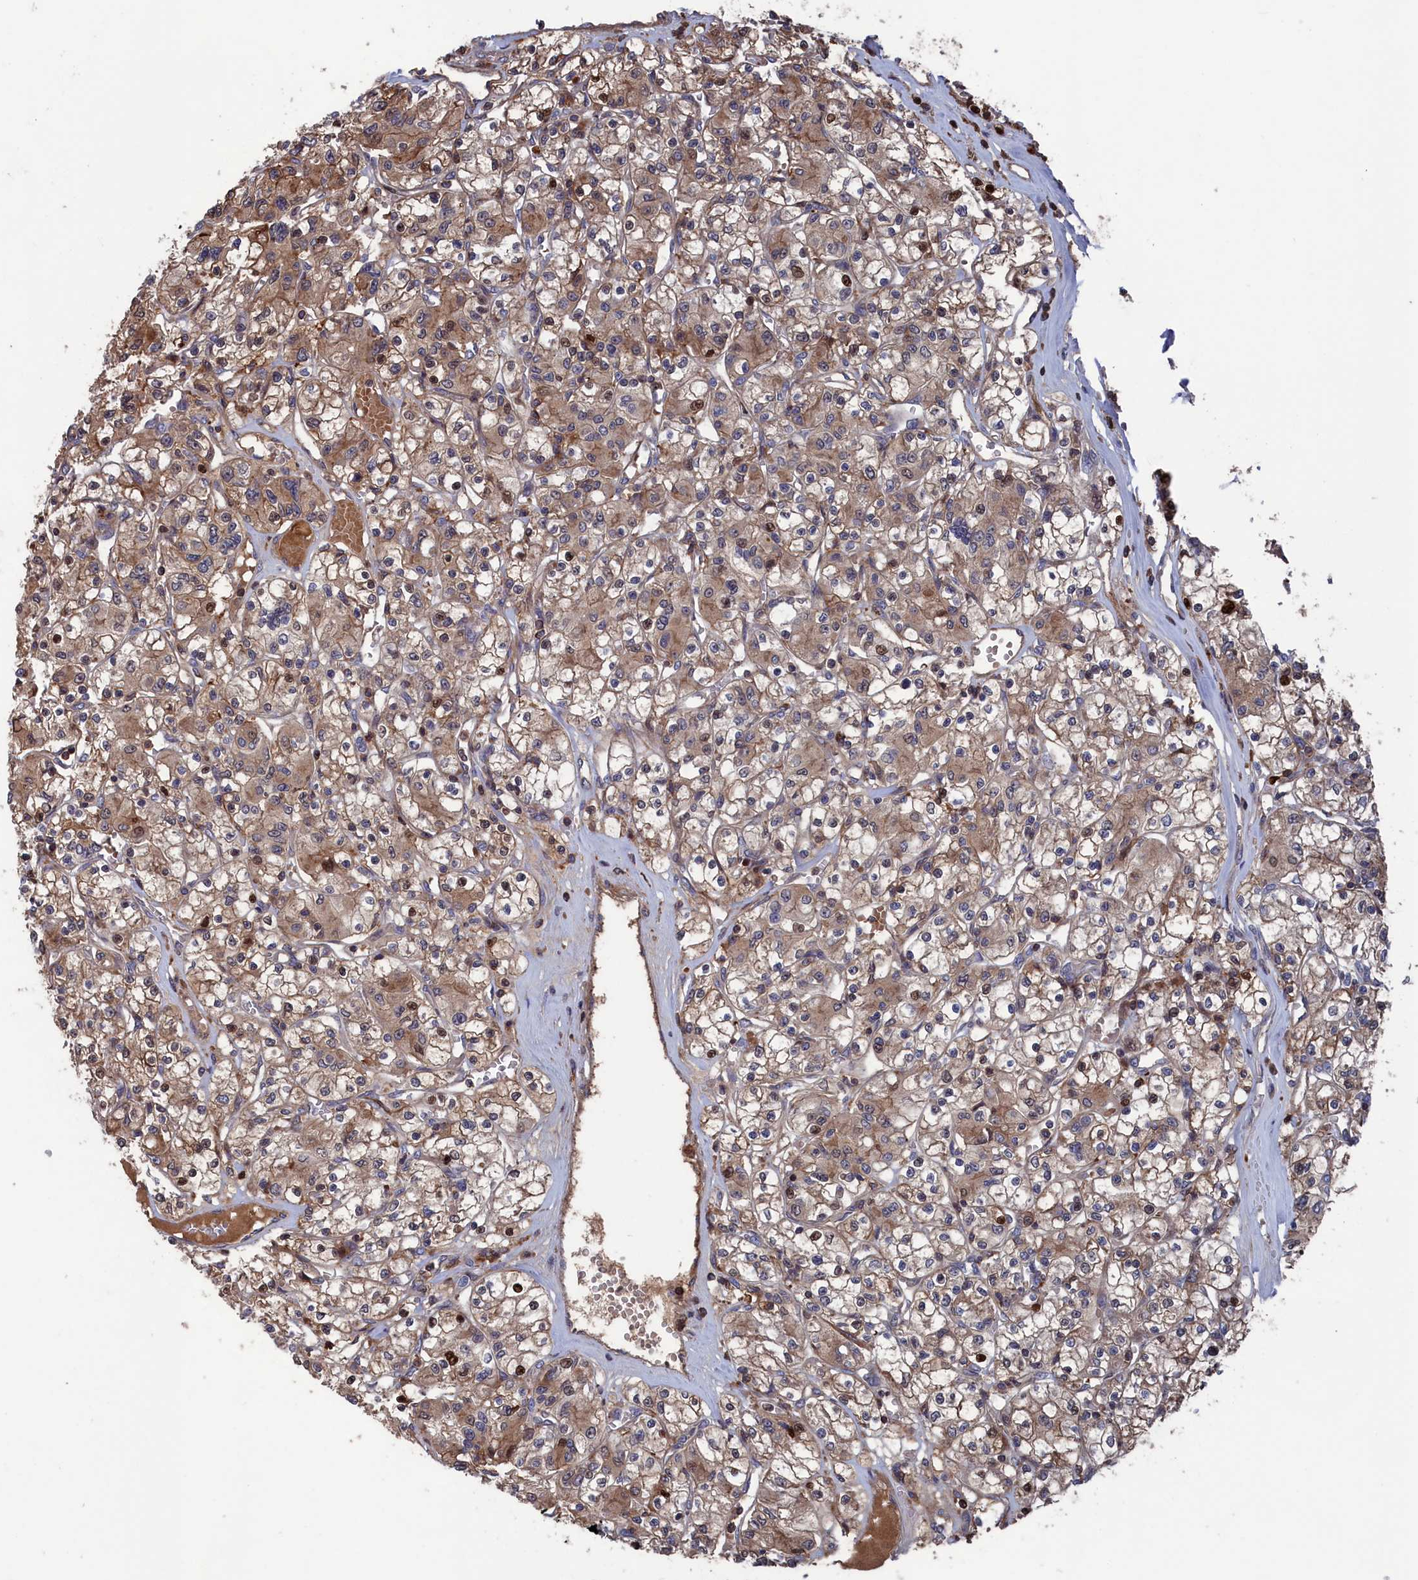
{"staining": {"intensity": "moderate", "quantity": "25%-75%", "location": "cytoplasmic/membranous,nuclear"}, "tissue": "renal cancer", "cell_type": "Tumor cells", "image_type": "cancer", "snomed": [{"axis": "morphology", "description": "Adenocarcinoma, NOS"}, {"axis": "topography", "description": "Kidney"}], "caption": "The photomicrograph exhibits a brown stain indicating the presence of a protein in the cytoplasmic/membranous and nuclear of tumor cells in renal adenocarcinoma. (brown staining indicates protein expression, while blue staining denotes nuclei).", "gene": "PLA2G15", "patient": {"sex": "female", "age": 59}}